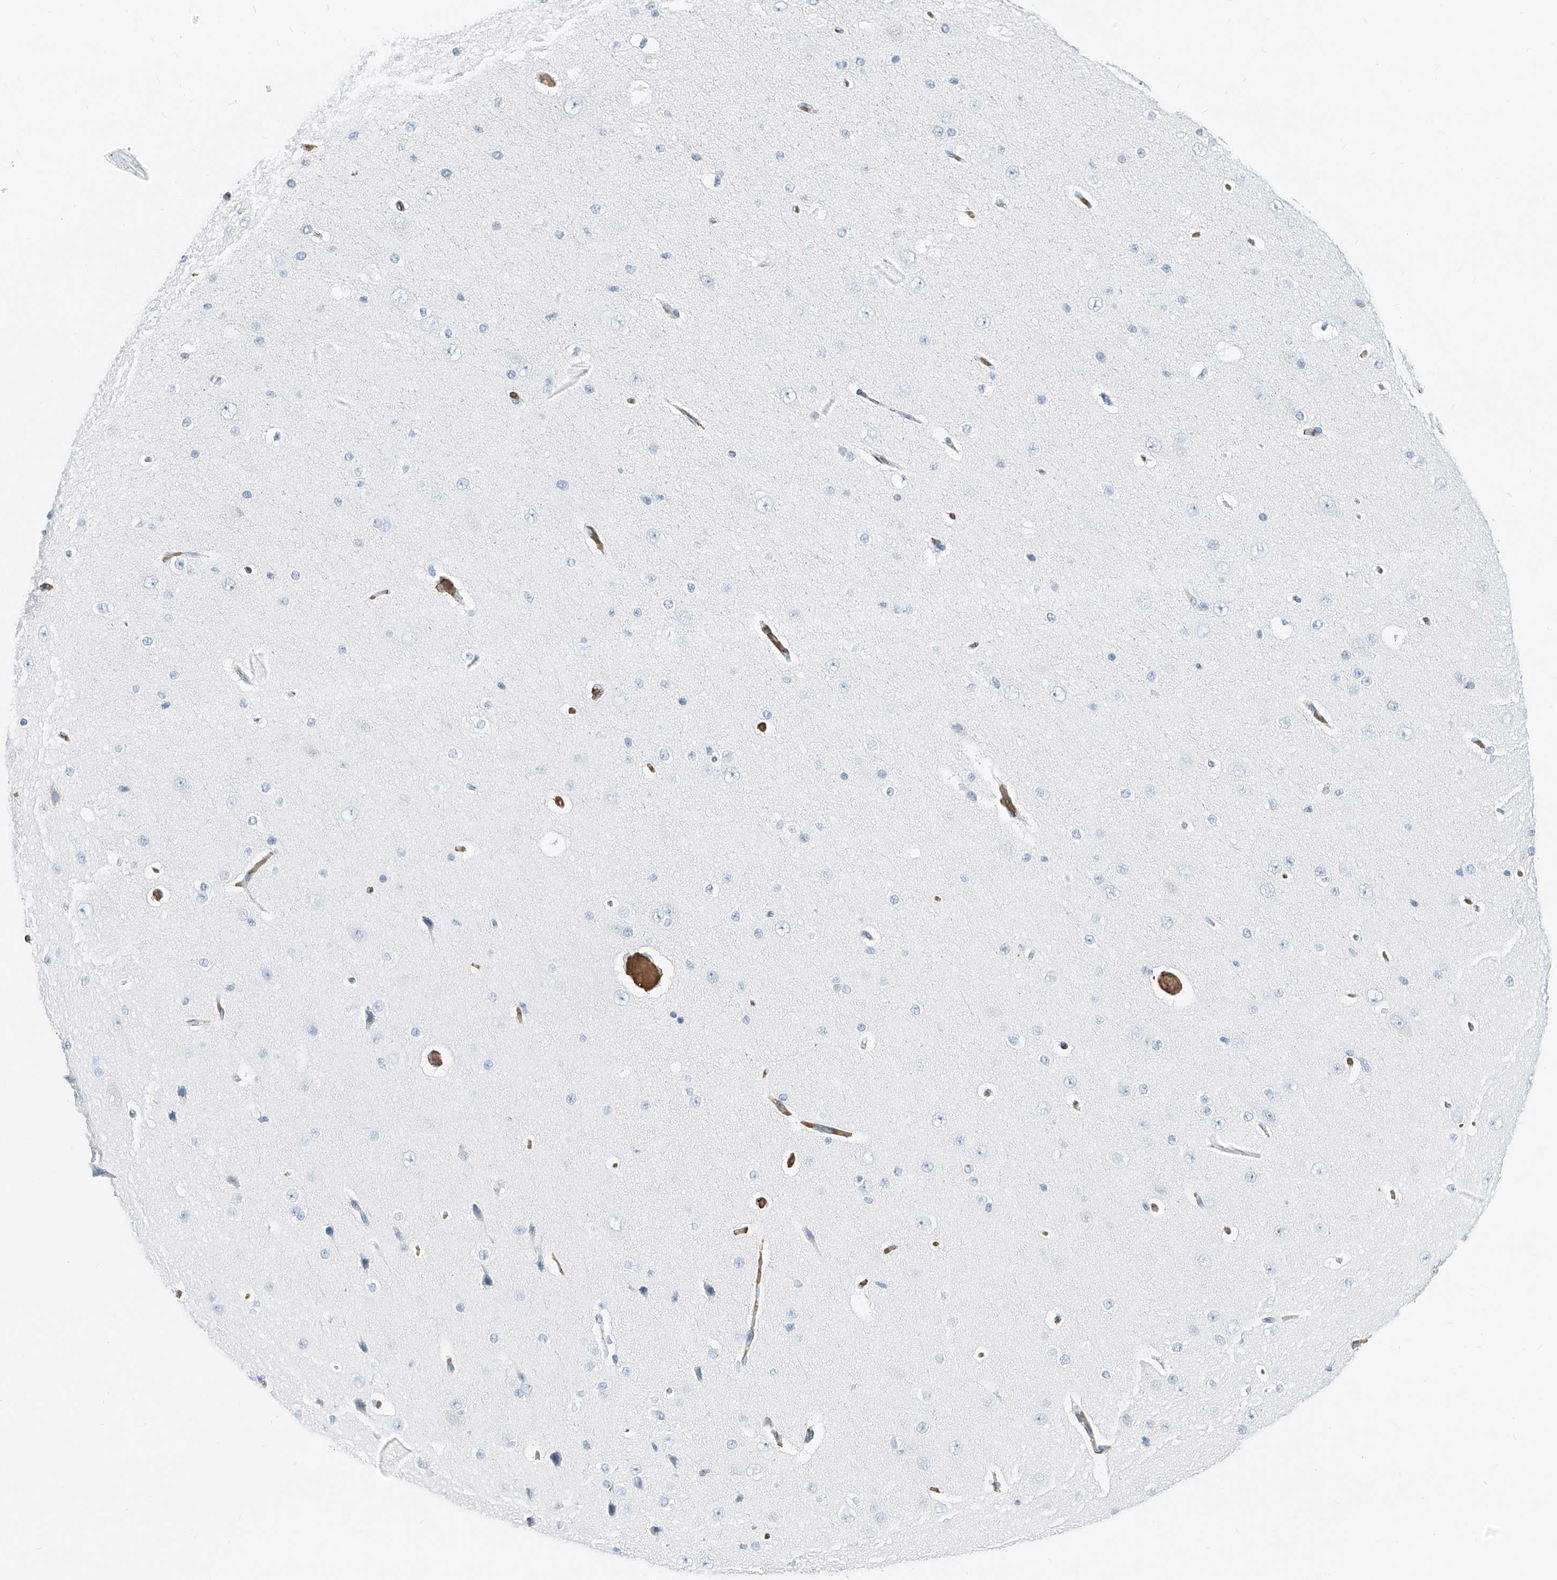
{"staining": {"intensity": "moderate", "quantity": "25%-75%", "location": "cytoplasmic/membranous"}, "tissue": "cerebral cortex", "cell_type": "Endothelial cells", "image_type": "normal", "snomed": [{"axis": "morphology", "description": "Normal tissue, NOS"}, {"axis": "morphology", "description": "Developmental malformation"}, {"axis": "topography", "description": "Cerebral cortex"}], "caption": "Protein positivity by IHC reveals moderate cytoplasmic/membranous staining in about 25%-75% of endothelial cells in benign cerebral cortex. The staining is performed using DAB brown chromogen to label protein expression. The nuclei are counter-stained blue using hematoxylin.", "gene": "PRSS23", "patient": {"sex": "female", "age": 30}}